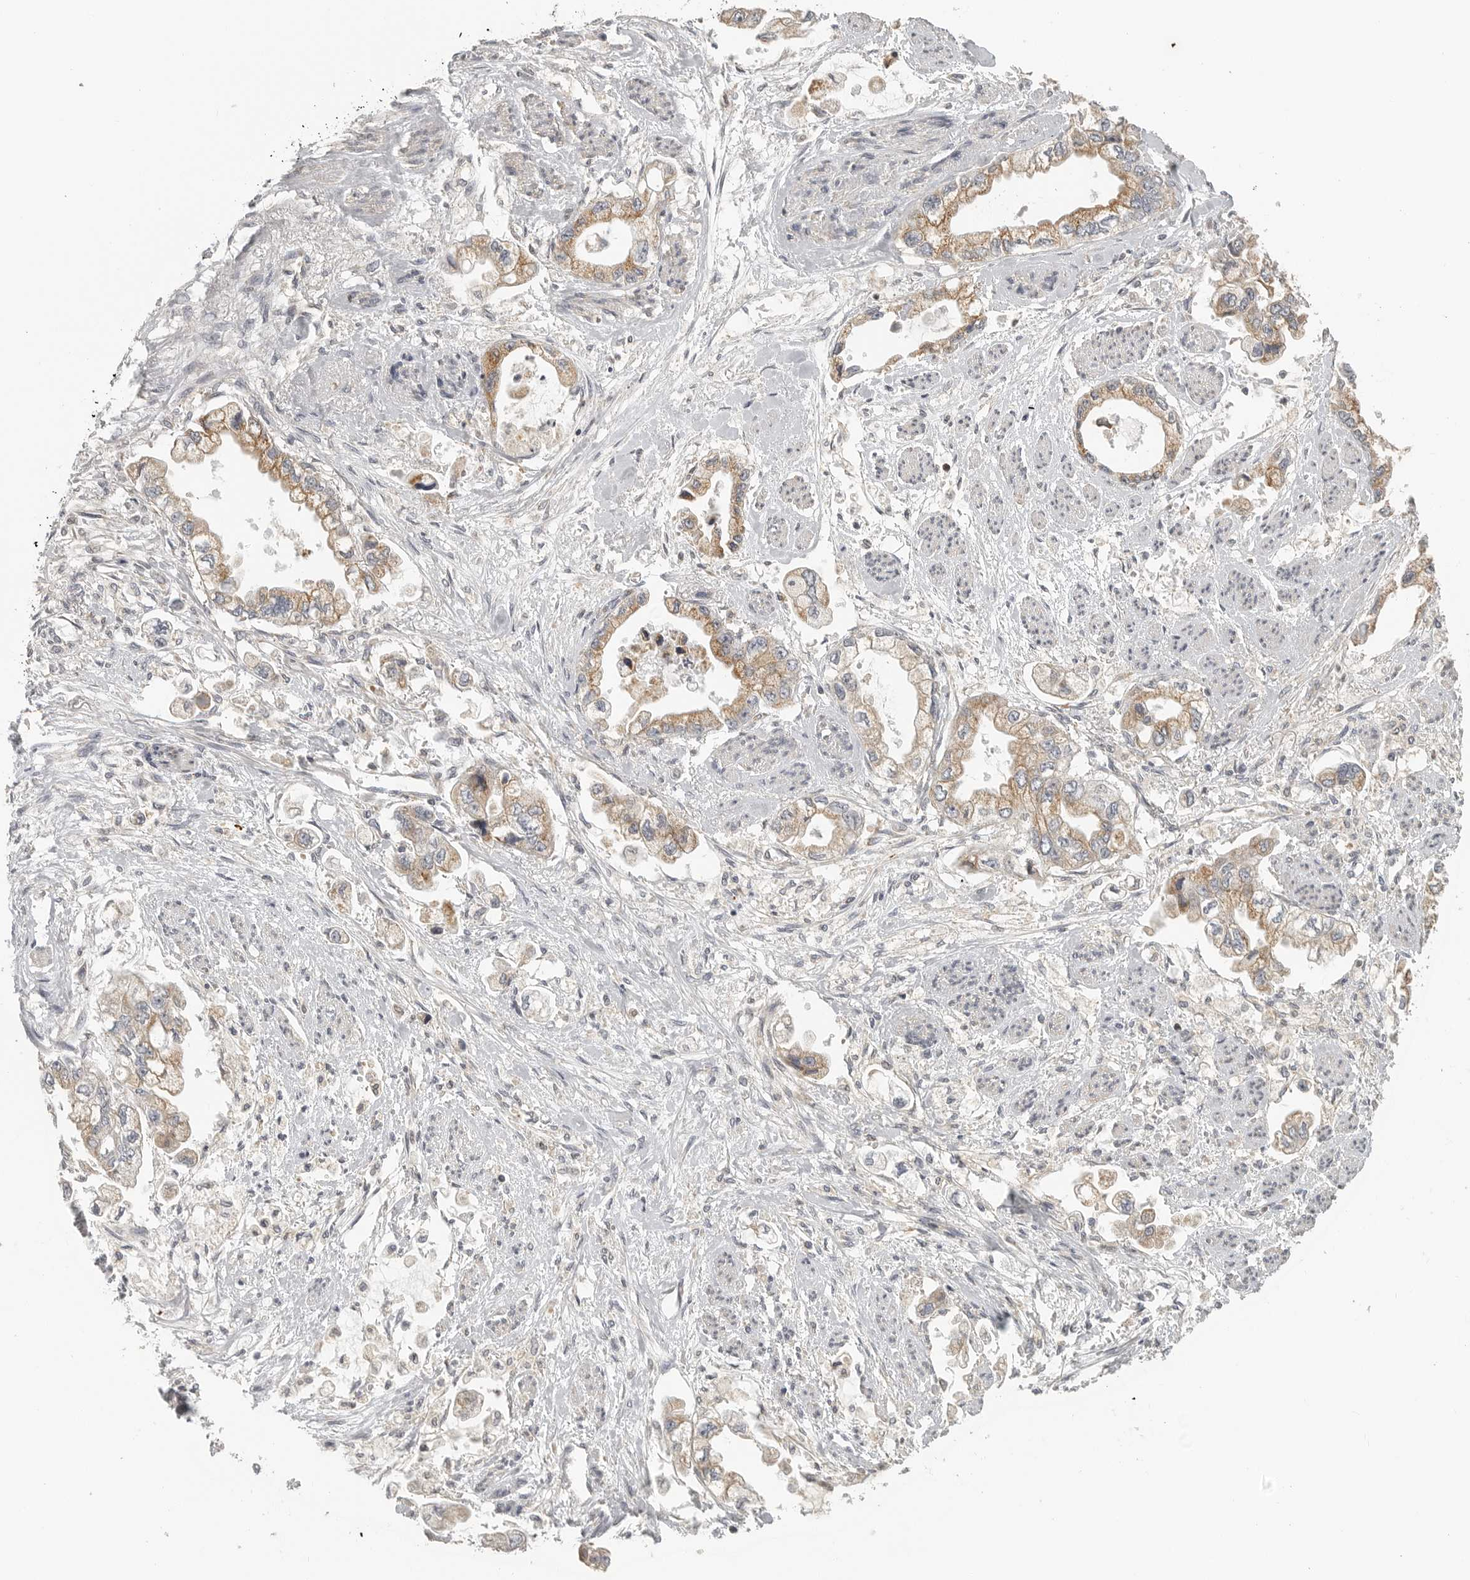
{"staining": {"intensity": "moderate", "quantity": ">75%", "location": "cytoplasmic/membranous"}, "tissue": "stomach cancer", "cell_type": "Tumor cells", "image_type": "cancer", "snomed": [{"axis": "morphology", "description": "Adenocarcinoma, NOS"}, {"axis": "topography", "description": "Stomach"}], "caption": "Brown immunohistochemical staining in human stomach cancer (adenocarcinoma) reveals moderate cytoplasmic/membranous staining in approximately >75% of tumor cells.", "gene": "RXFP3", "patient": {"sex": "male", "age": 62}}